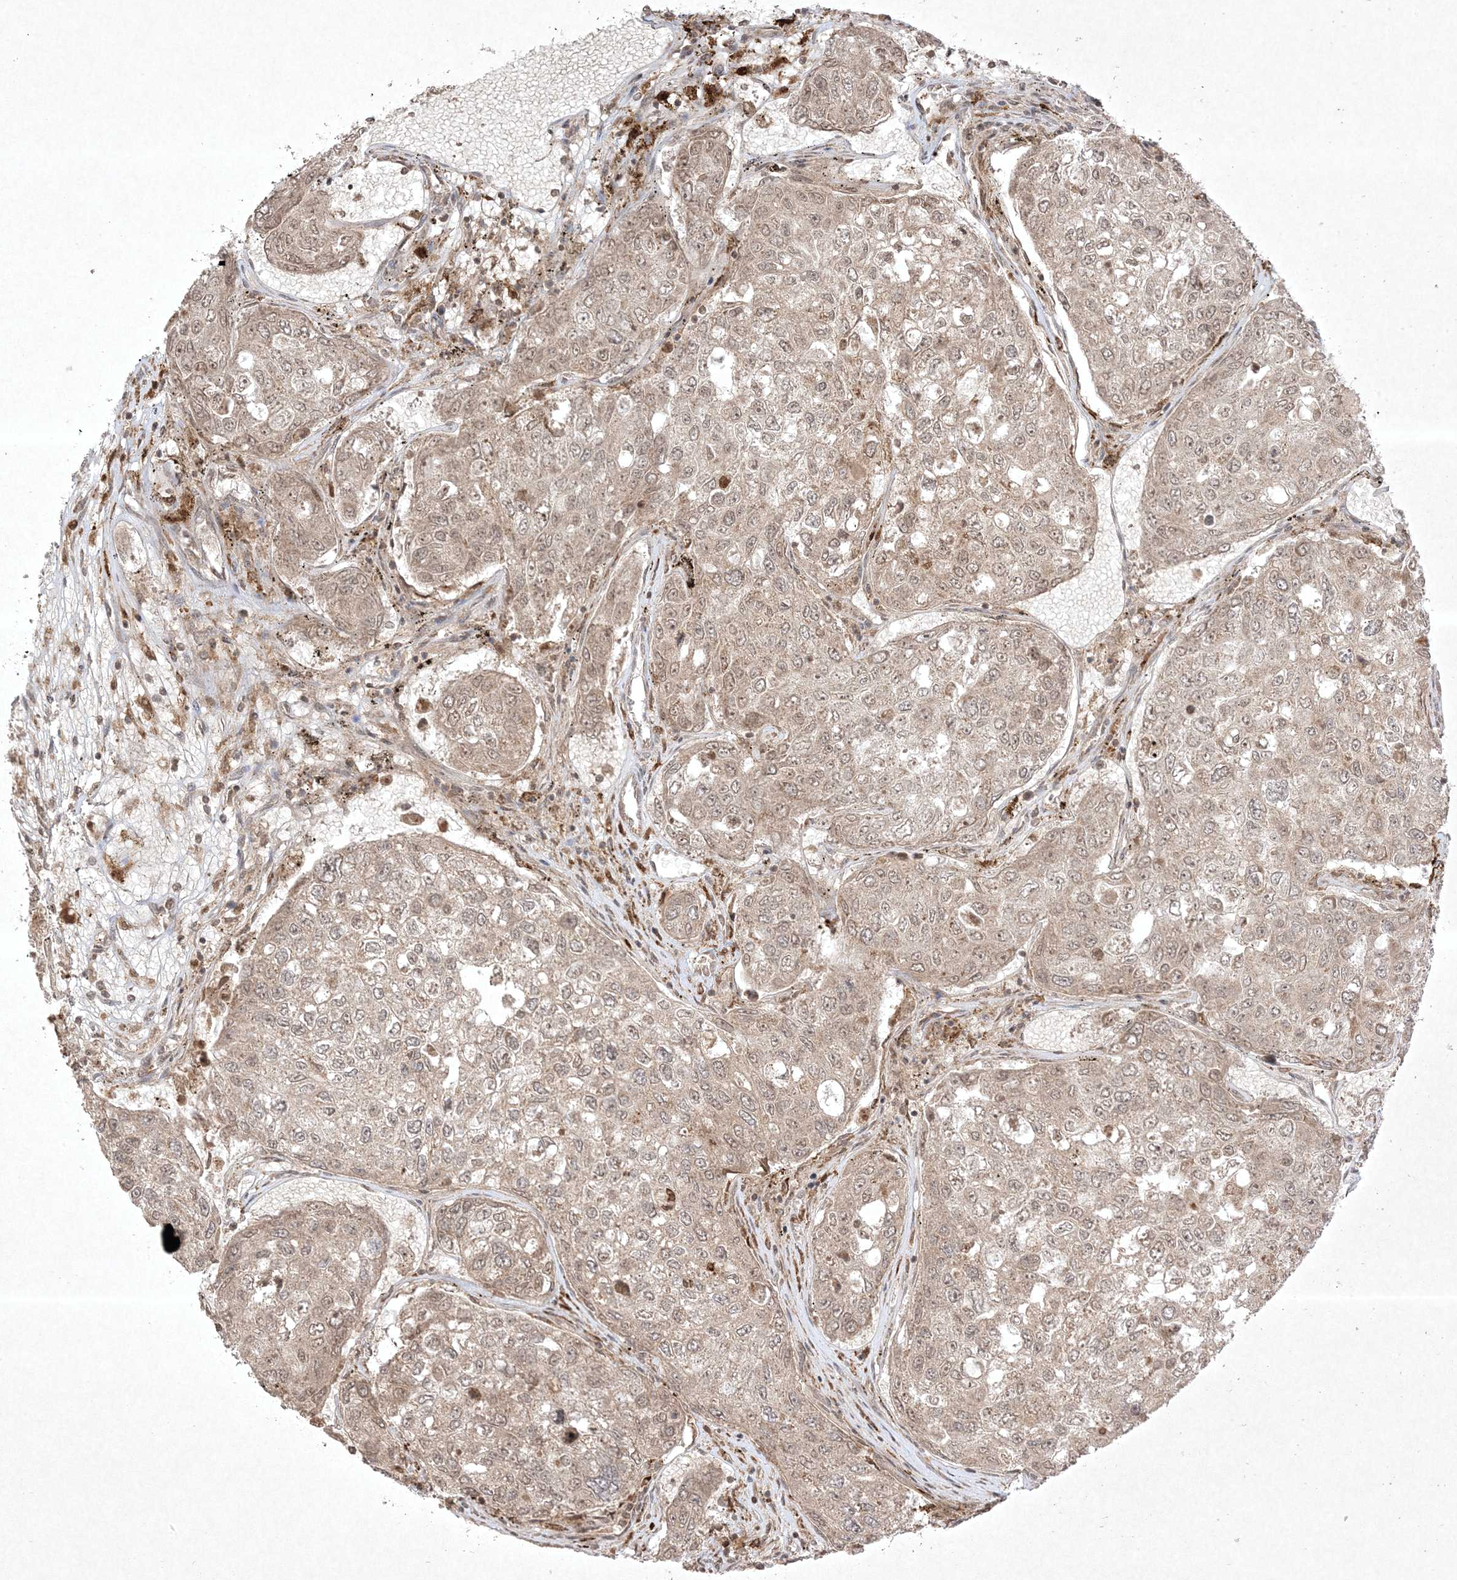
{"staining": {"intensity": "weak", "quantity": "25%-75%", "location": "cytoplasmic/membranous,nuclear"}, "tissue": "urothelial cancer", "cell_type": "Tumor cells", "image_type": "cancer", "snomed": [{"axis": "morphology", "description": "Urothelial carcinoma, High grade"}, {"axis": "topography", "description": "Lymph node"}, {"axis": "topography", "description": "Urinary bladder"}], "caption": "Urothelial cancer was stained to show a protein in brown. There is low levels of weak cytoplasmic/membranous and nuclear staining in approximately 25%-75% of tumor cells.", "gene": "PTK6", "patient": {"sex": "male", "age": 51}}